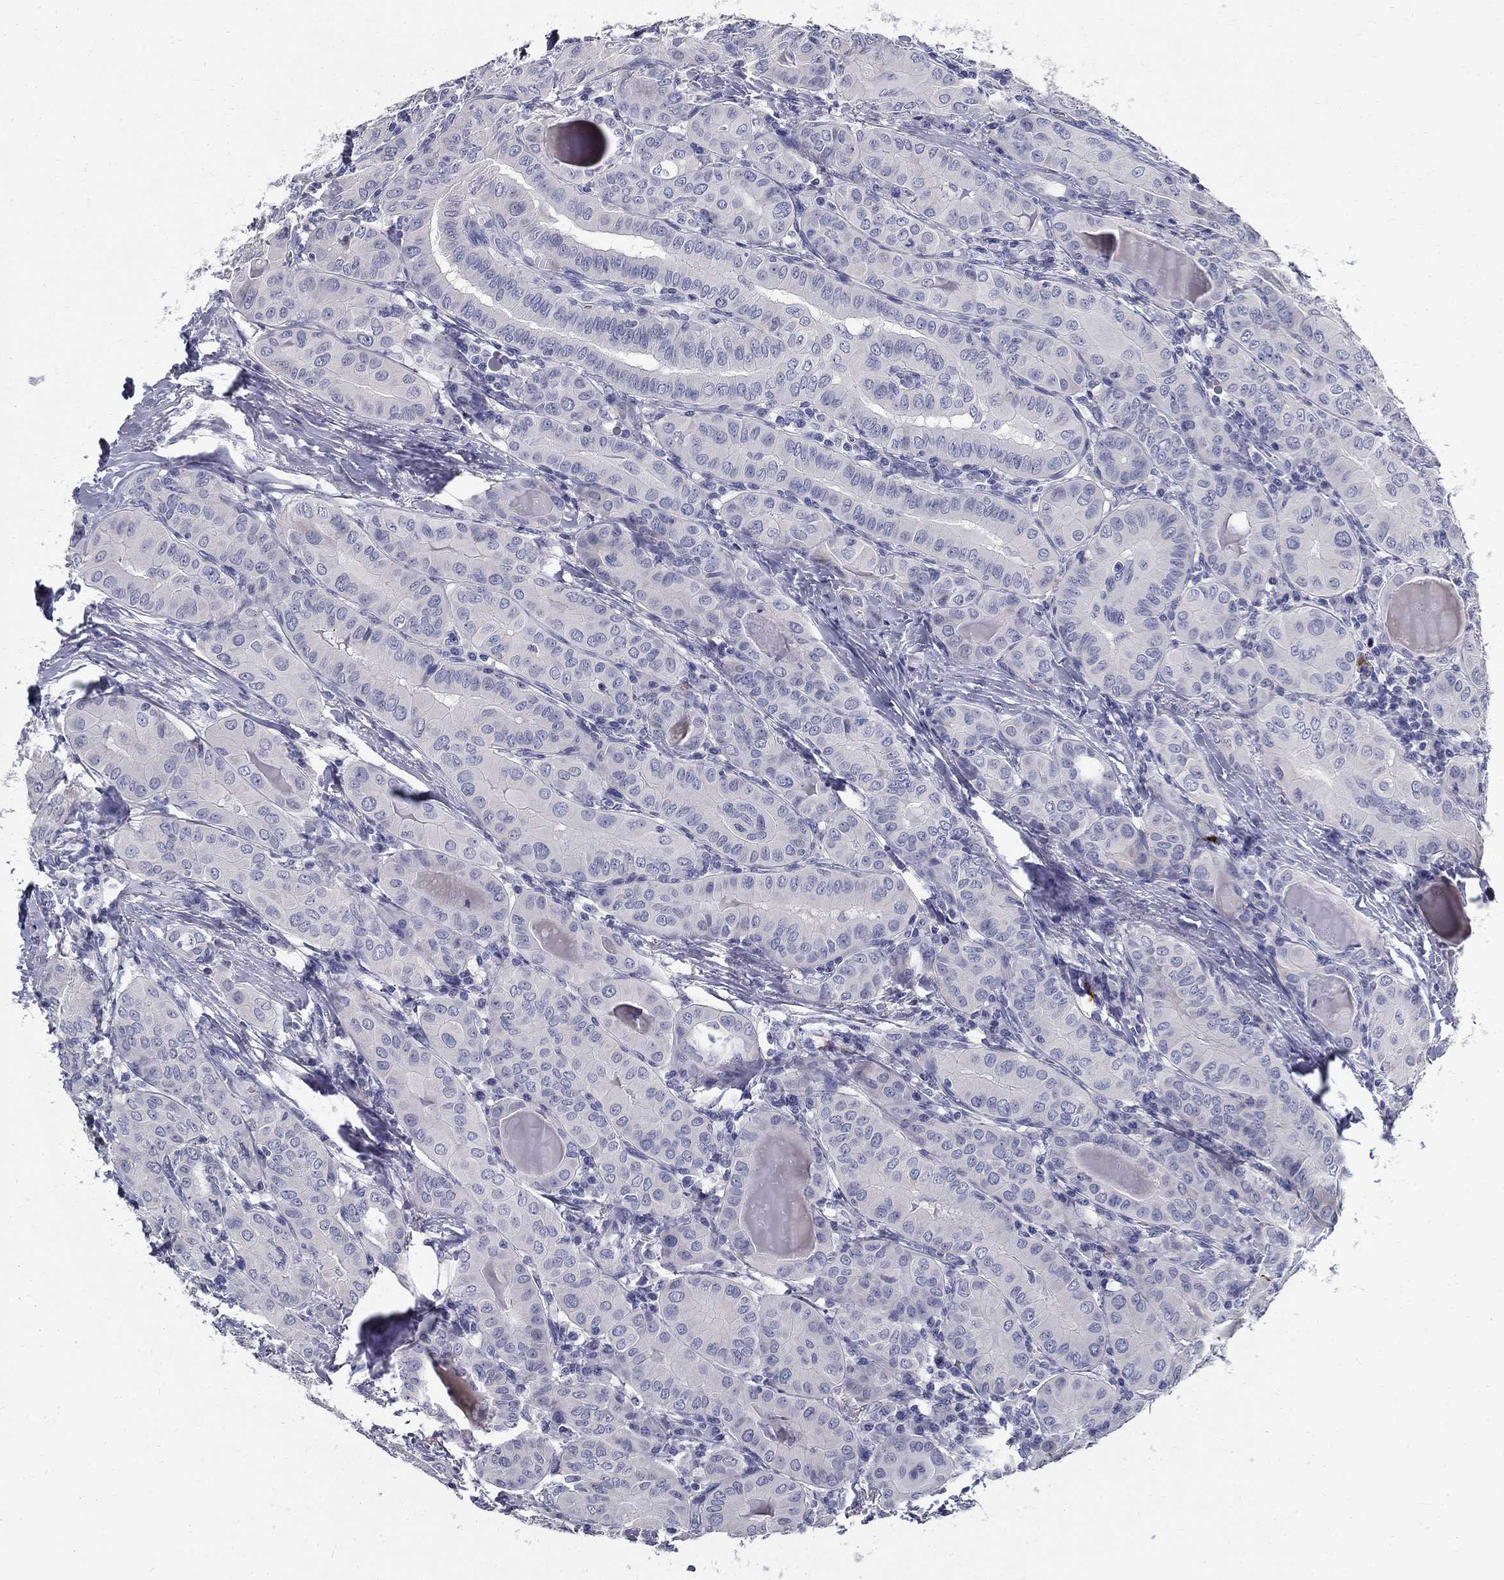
{"staining": {"intensity": "negative", "quantity": "none", "location": "none"}, "tissue": "thyroid cancer", "cell_type": "Tumor cells", "image_type": "cancer", "snomed": [{"axis": "morphology", "description": "Papillary adenocarcinoma, NOS"}, {"axis": "topography", "description": "Thyroid gland"}], "caption": "Tumor cells are negative for protein expression in human thyroid cancer (papillary adenocarcinoma).", "gene": "TGM4", "patient": {"sex": "female", "age": 37}}